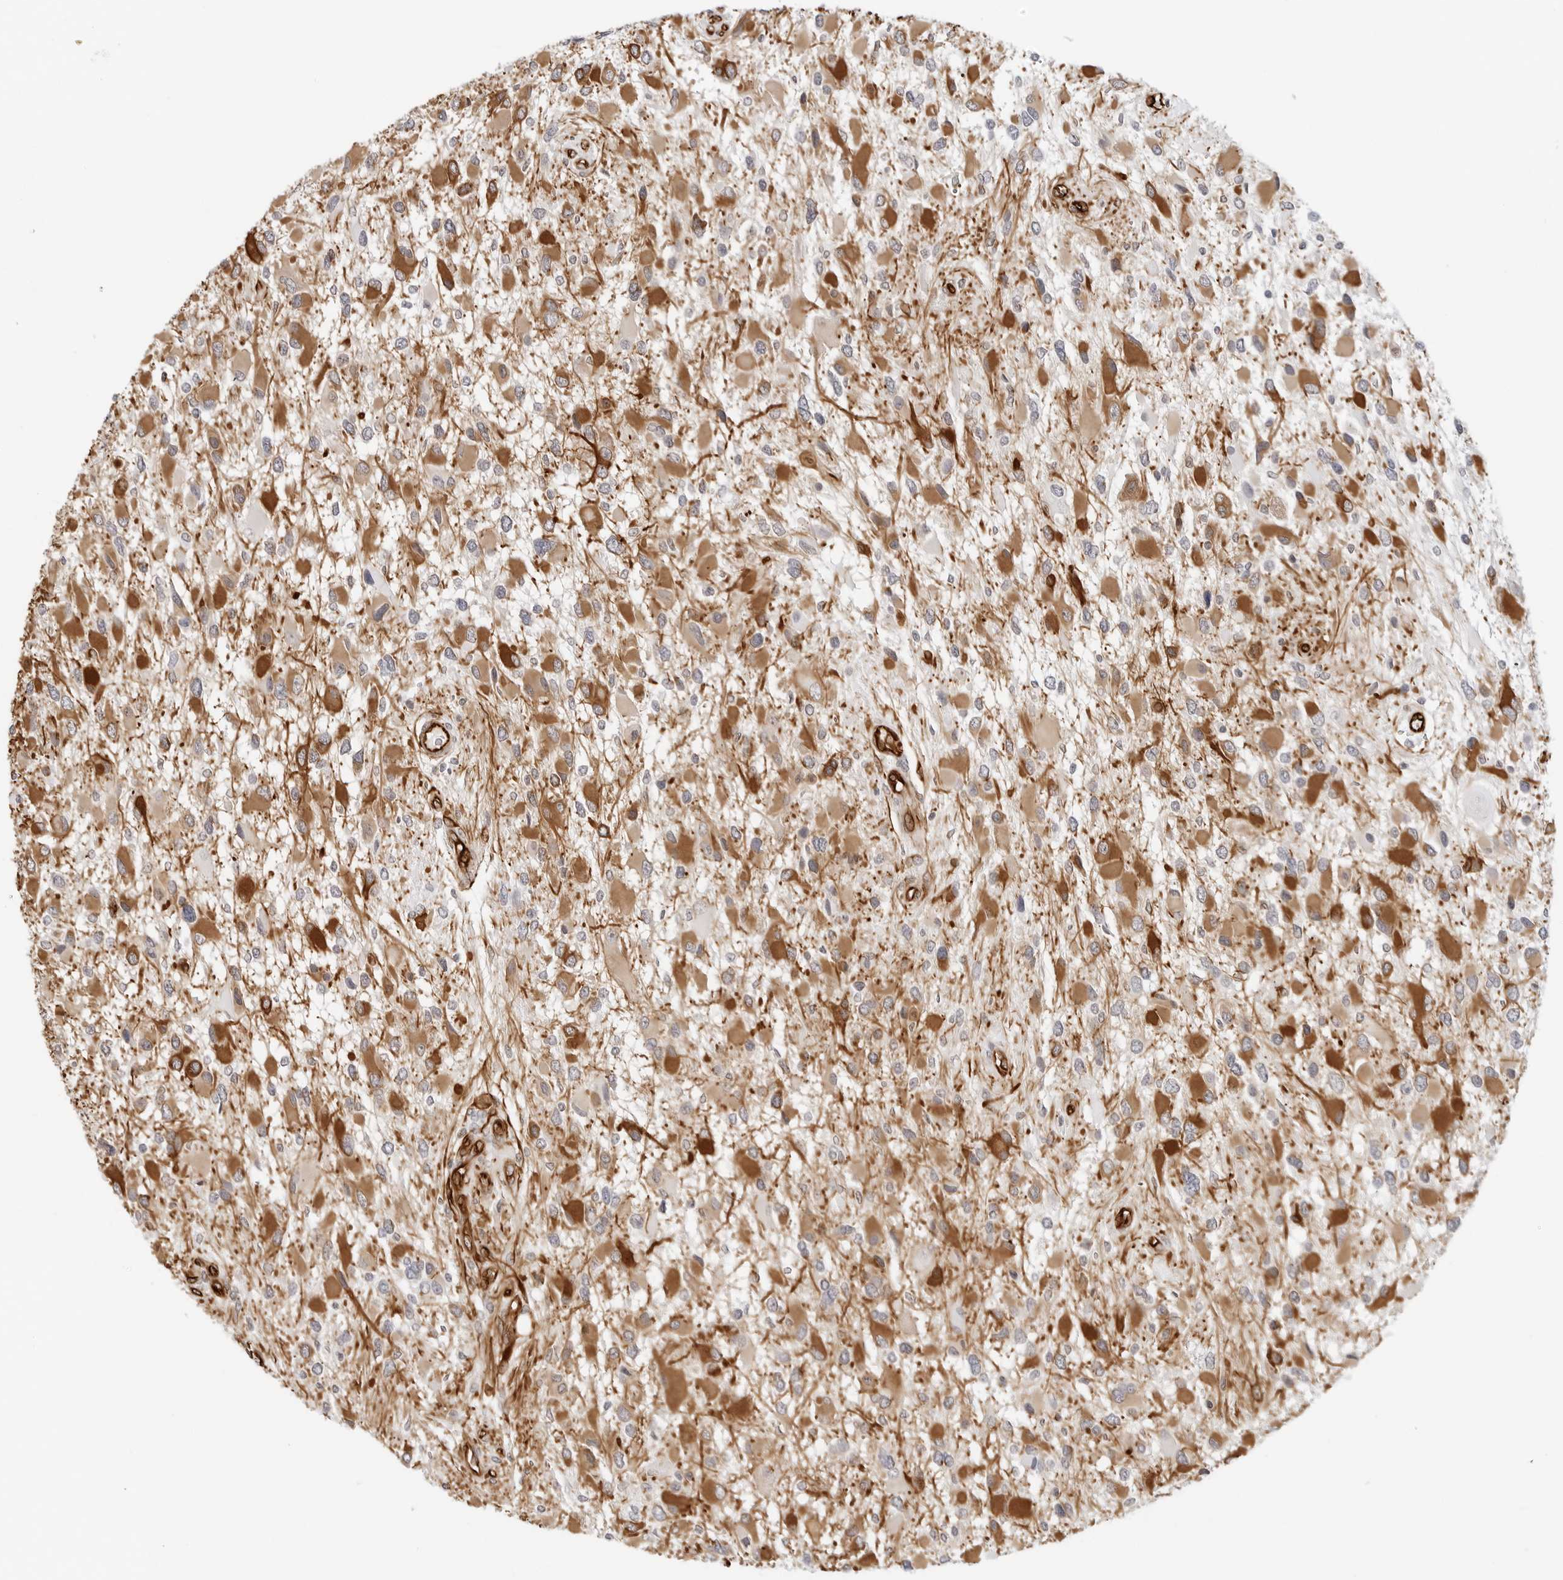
{"staining": {"intensity": "moderate", "quantity": "25%-75%", "location": "cytoplasmic/membranous"}, "tissue": "glioma", "cell_type": "Tumor cells", "image_type": "cancer", "snomed": [{"axis": "morphology", "description": "Glioma, malignant, High grade"}, {"axis": "topography", "description": "Brain"}], "caption": "Glioma tissue demonstrates moderate cytoplasmic/membranous positivity in approximately 25%-75% of tumor cells", "gene": "NES", "patient": {"sex": "male", "age": 53}}